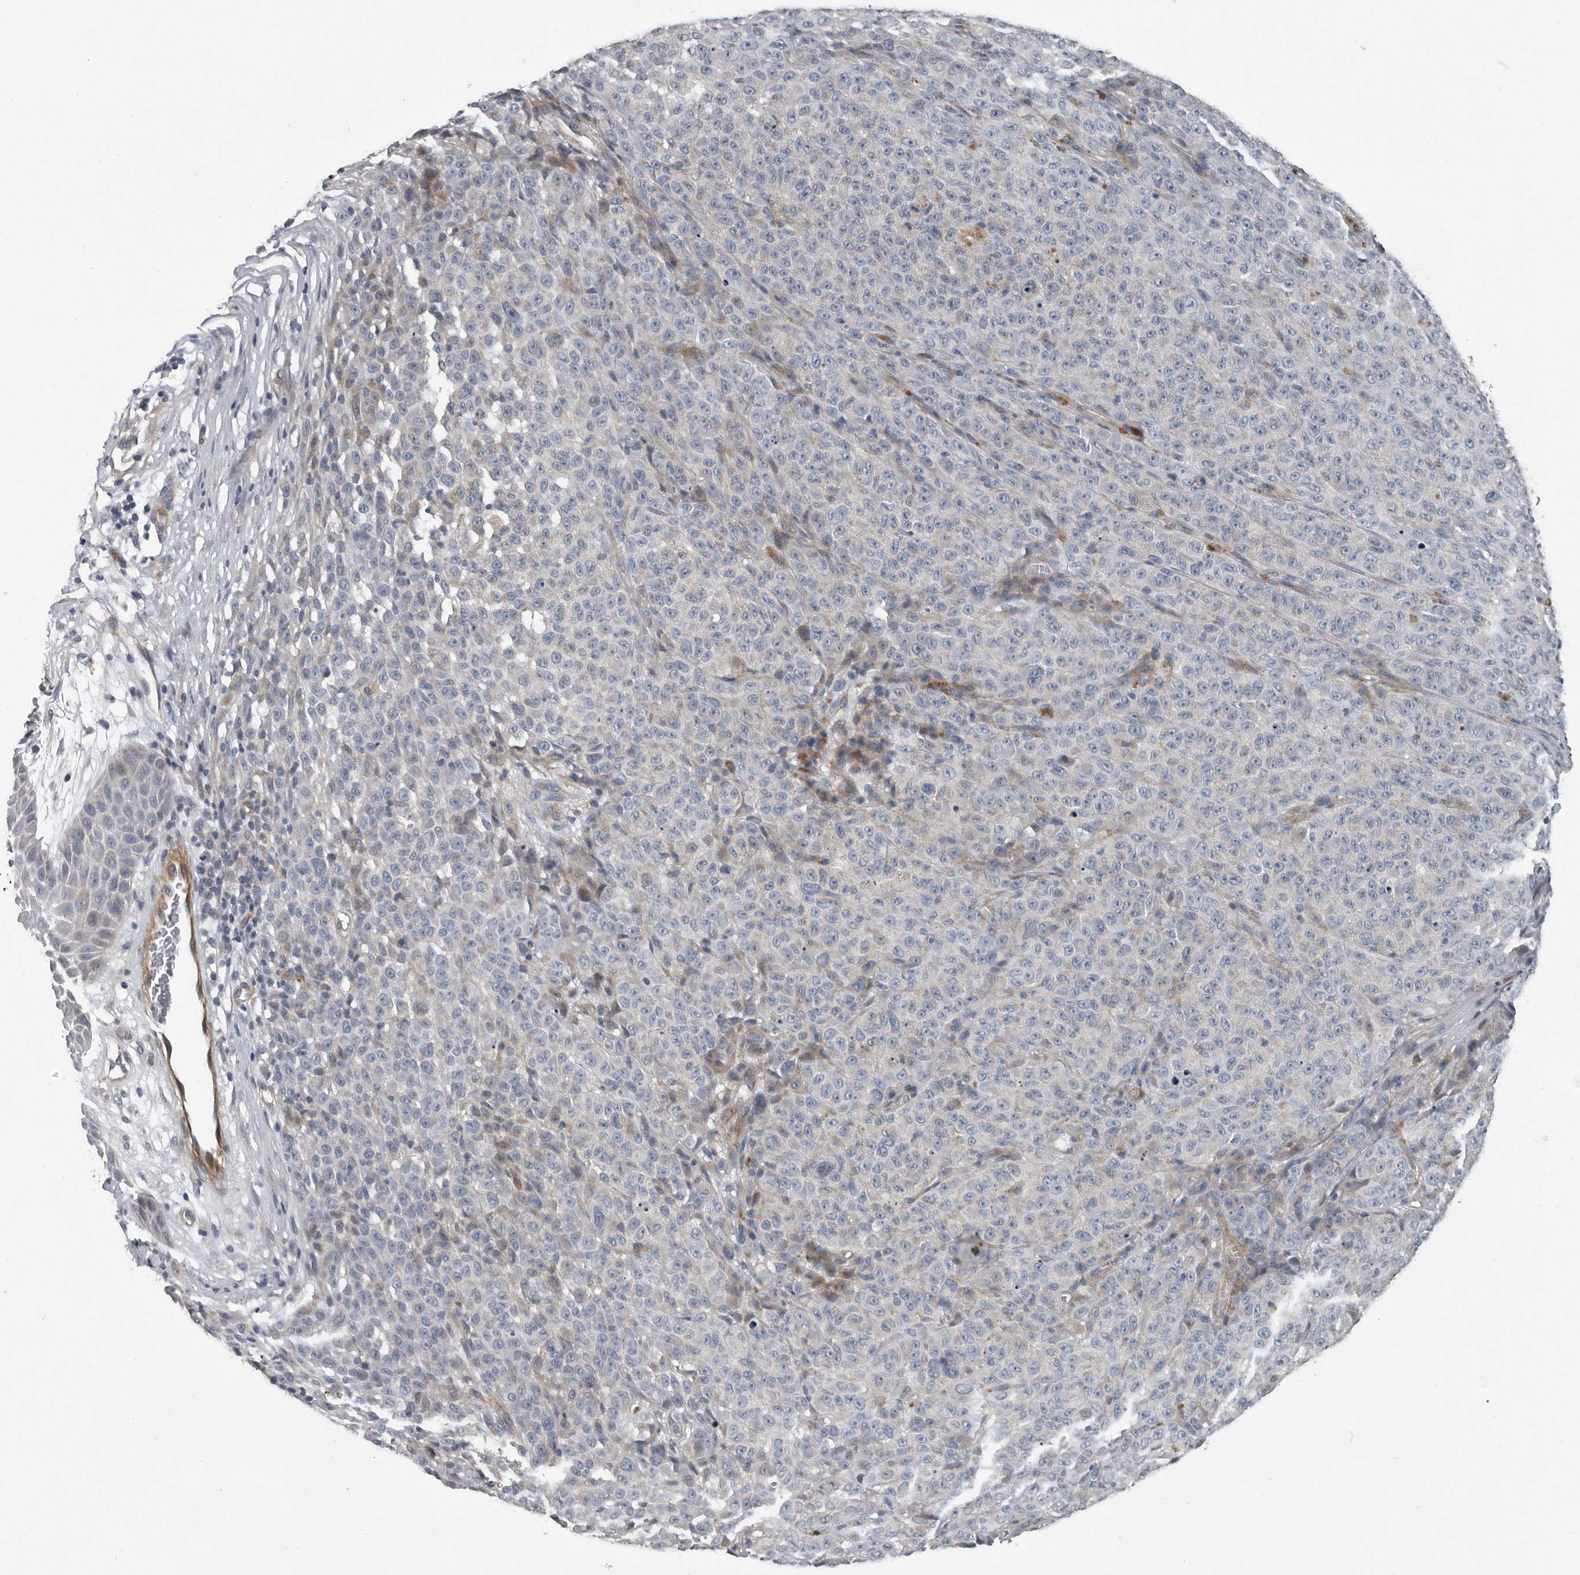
{"staining": {"intensity": "negative", "quantity": "none", "location": "none"}, "tissue": "melanoma", "cell_type": "Tumor cells", "image_type": "cancer", "snomed": [{"axis": "morphology", "description": "Malignant melanoma, NOS"}, {"axis": "topography", "description": "Skin"}], "caption": "This is an immunohistochemistry micrograph of malignant melanoma. There is no positivity in tumor cells.", "gene": "DPY19L4", "patient": {"sex": "female", "age": 82}}